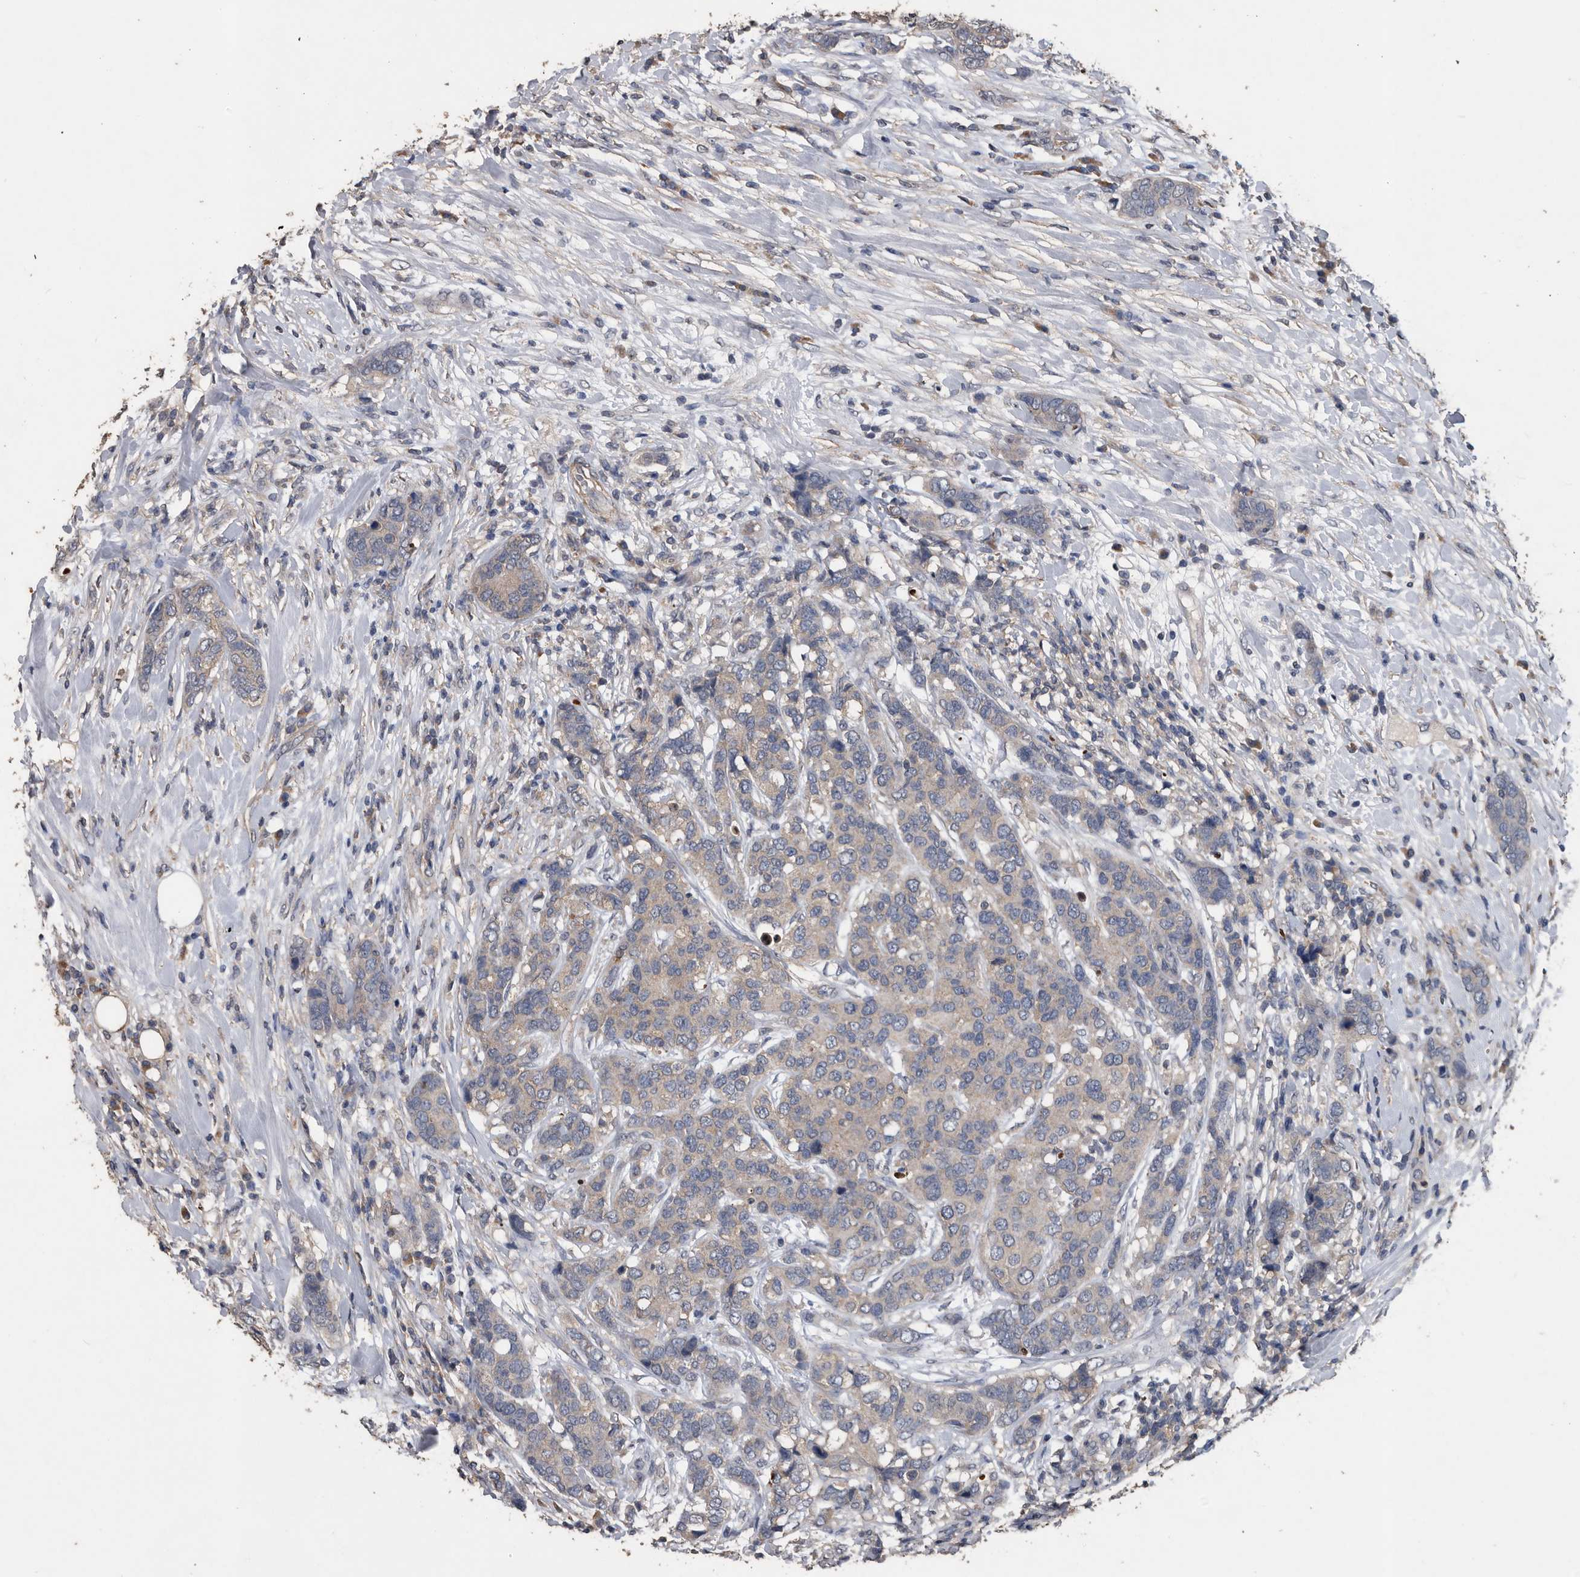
{"staining": {"intensity": "negative", "quantity": "none", "location": "none"}, "tissue": "breast cancer", "cell_type": "Tumor cells", "image_type": "cancer", "snomed": [{"axis": "morphology", "description": "Lobular carcinoma"}, {"axis": "topography", "description": "Breast"}], "caption": "This is an IHC micrograph of breast lobular carcinoma. There is no positivity in tumor cells.", "gene": "NRBP1", "patient": {"sex": "female", "age": 59}}